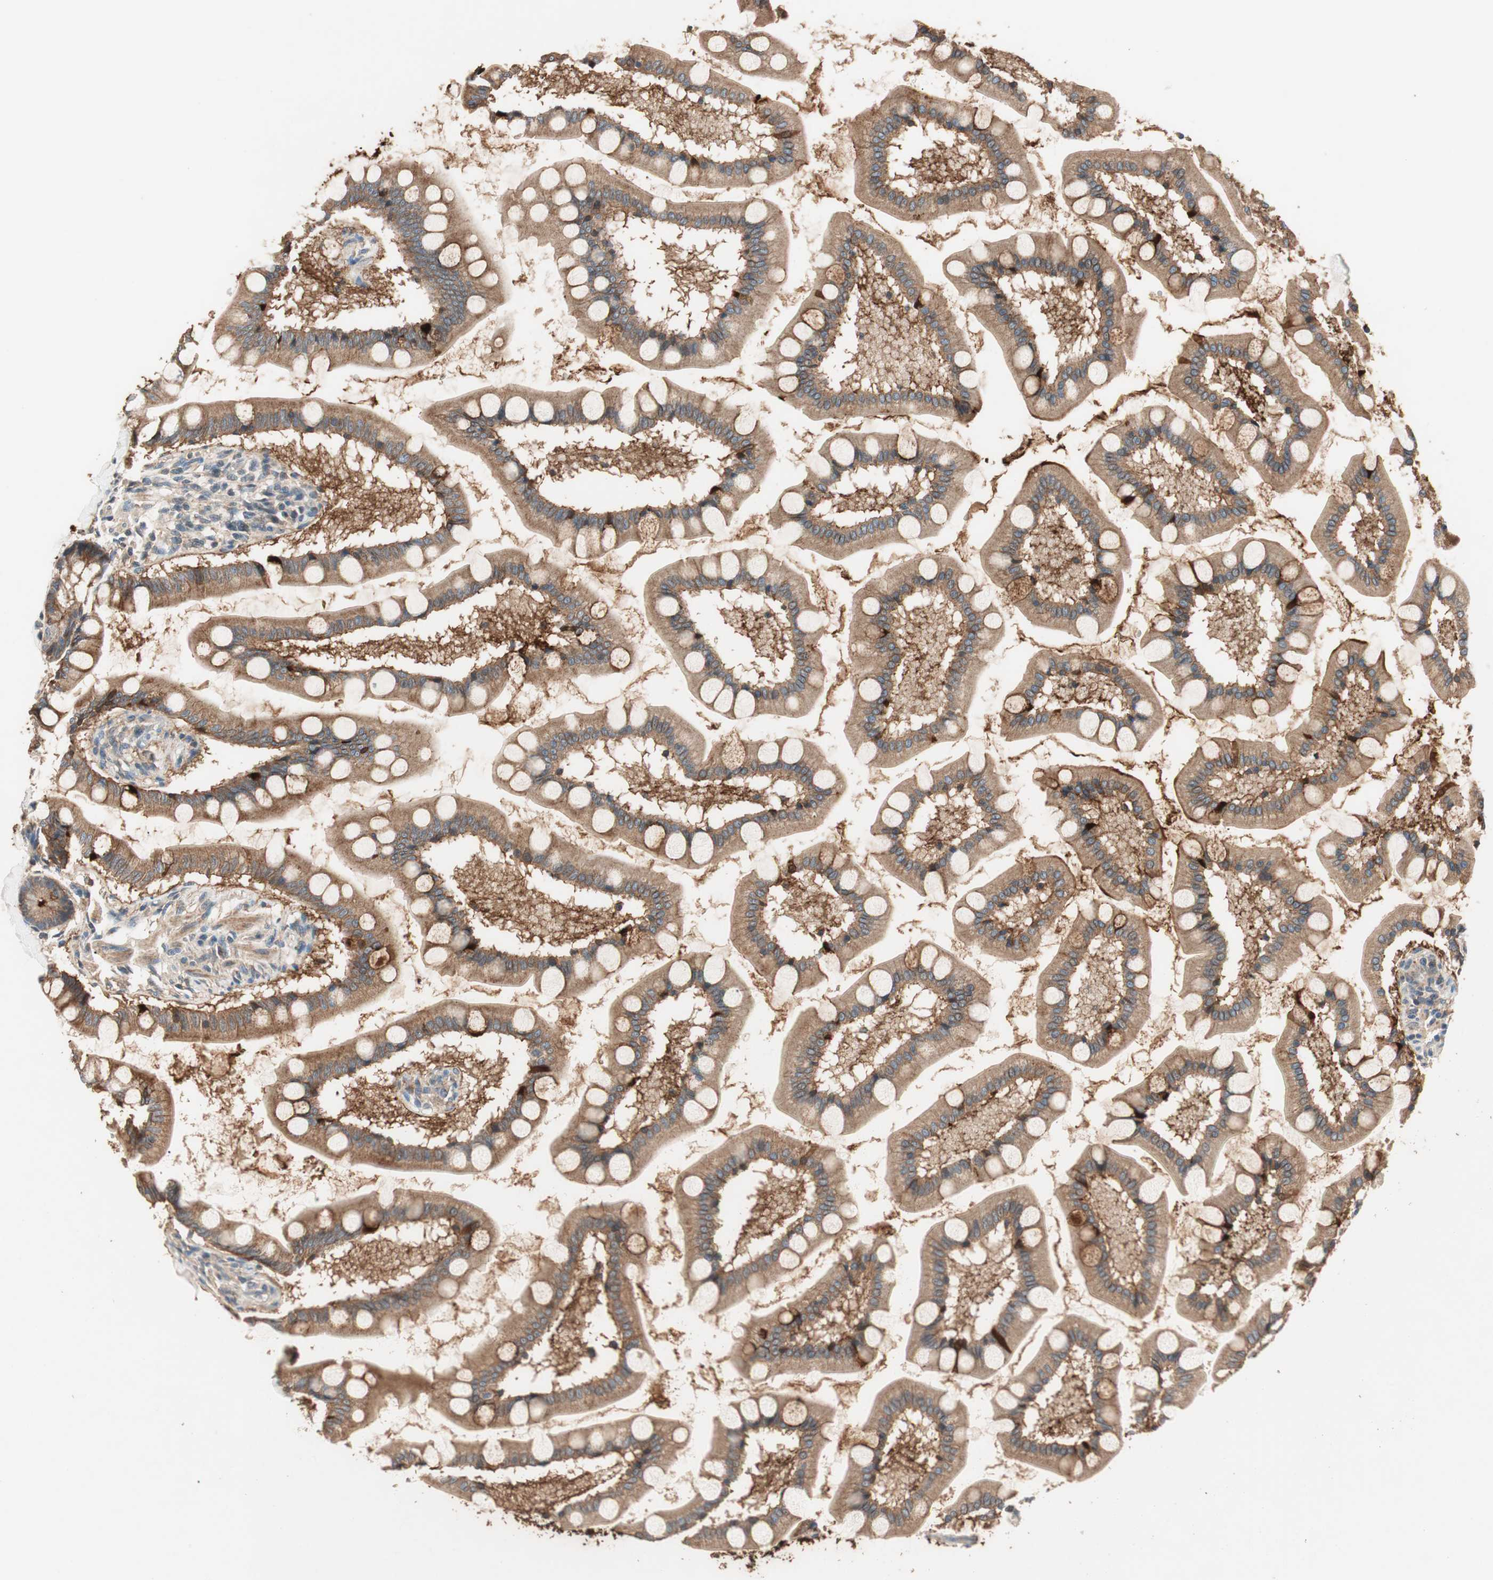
{"staining": {"intensity": "moderate", "quantity": ">75%", "location": "cytoplasmic/membranous"}, "tissue": "small intestine", "cell_type": "Glandular cells", "image_type": "normal", "snomed": [{"axis": "morphology", "description": "Normal tissue, NOS"}, {"axis": "topography", "description": "Small intestine"}], "caption": "IHC histopathology image of benign small intestine: human small intestine stained using immunohistochemistry (IHC) exhibits medium levels of moderate protein expression localized specifically in the cytoplasmic/membranous of glandular cells, appearing as a cytoplasmic/membranous brown color.", "gene": "HPN", "patient": {"sex": "male", "age": 41}}